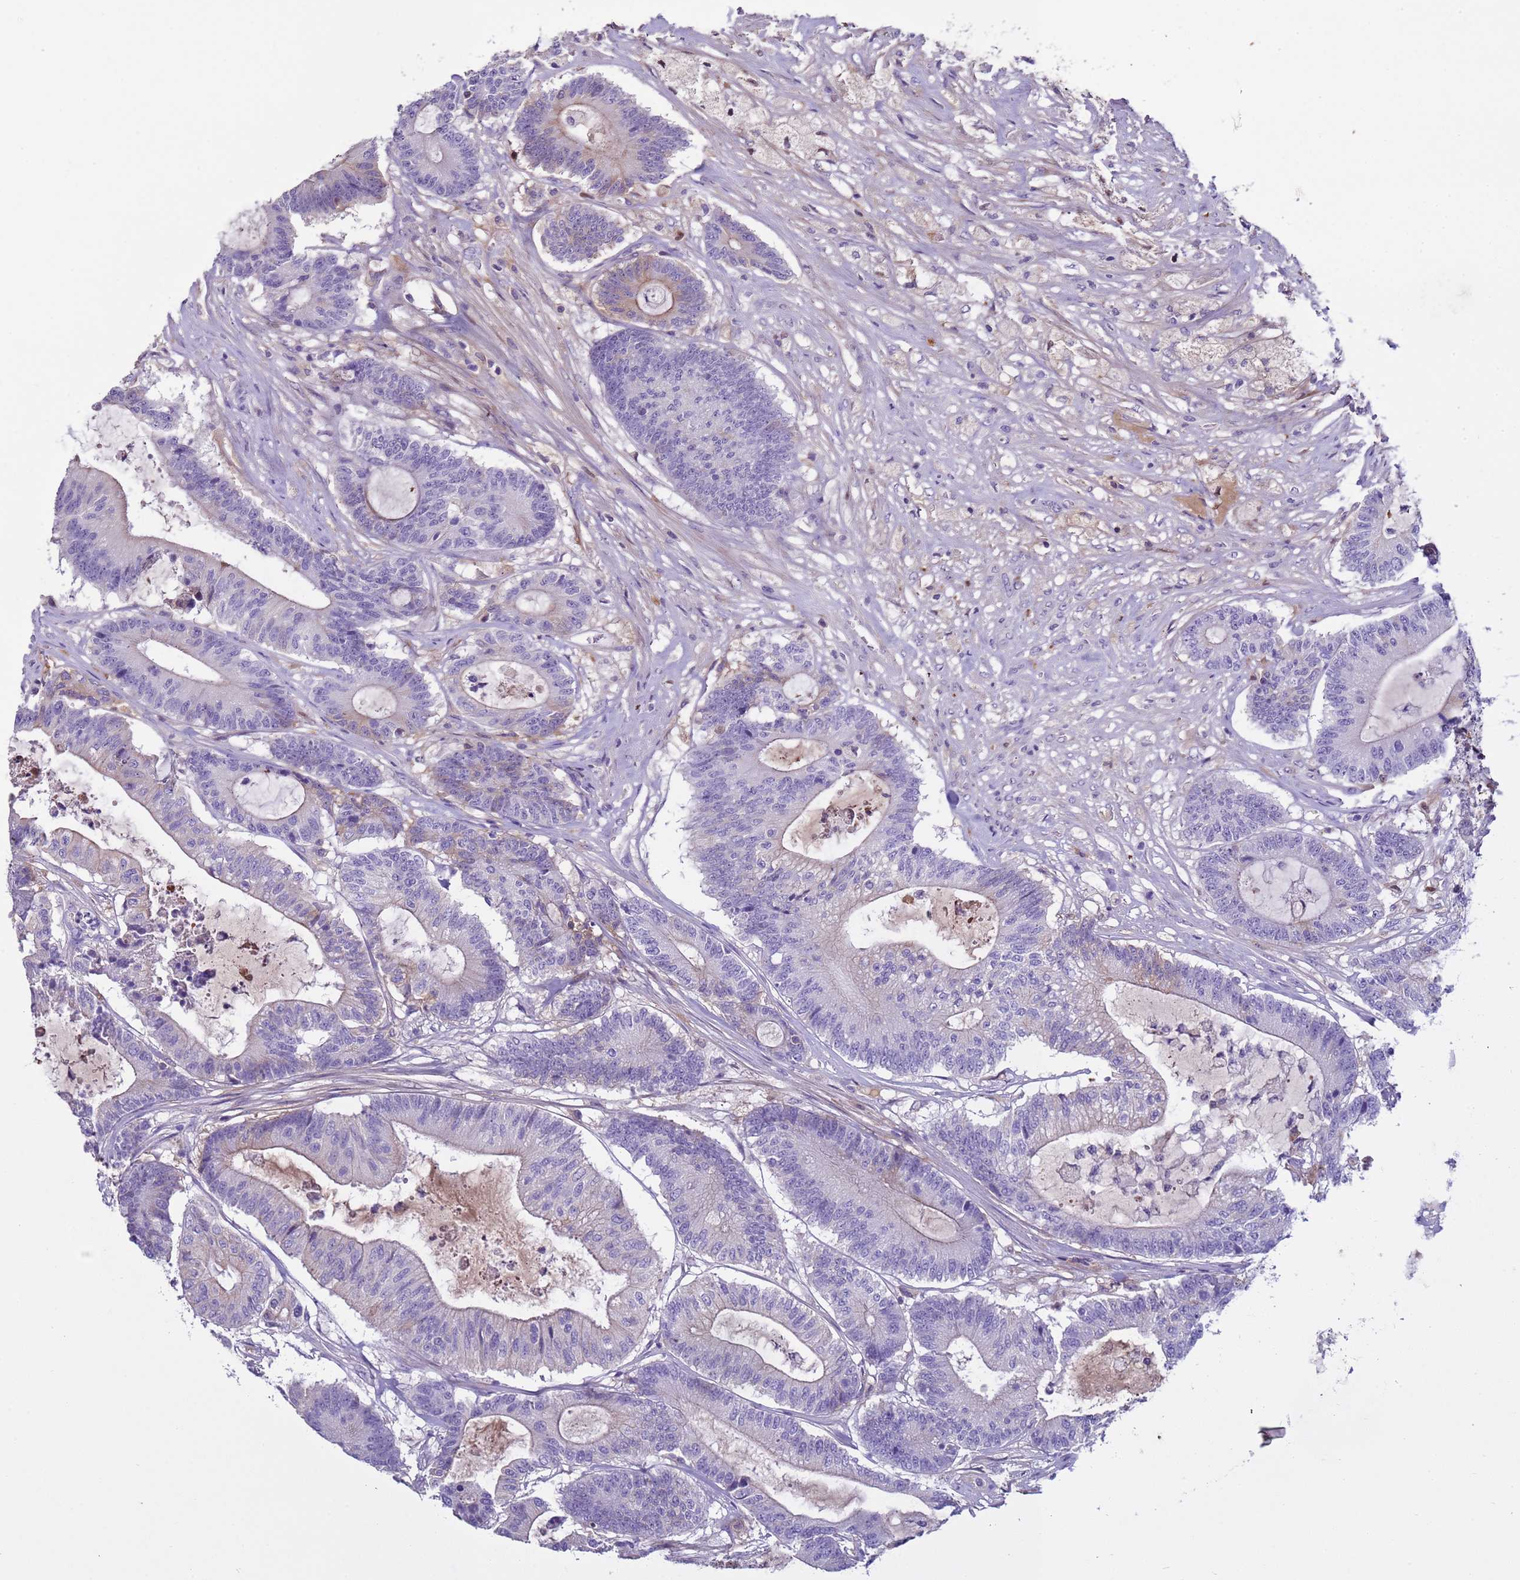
{"staining": {"intensity": "negative", "quantity": "none", "location": "none"}, "tissue": "colorectal cancer", "cell_type": "Tumor cells", "image_type": "cancer", "snomed": [{"axis": "morphology", "description": "Adenocarcinoma, NOS"}, {"axis": "topography", "description": "Colon"}], "caption": "Tumor cells show no significant staining in colorectal adenocarcinoma.", "gene": "TRIM51", "patient": {"sex": "female", "age": 84}}